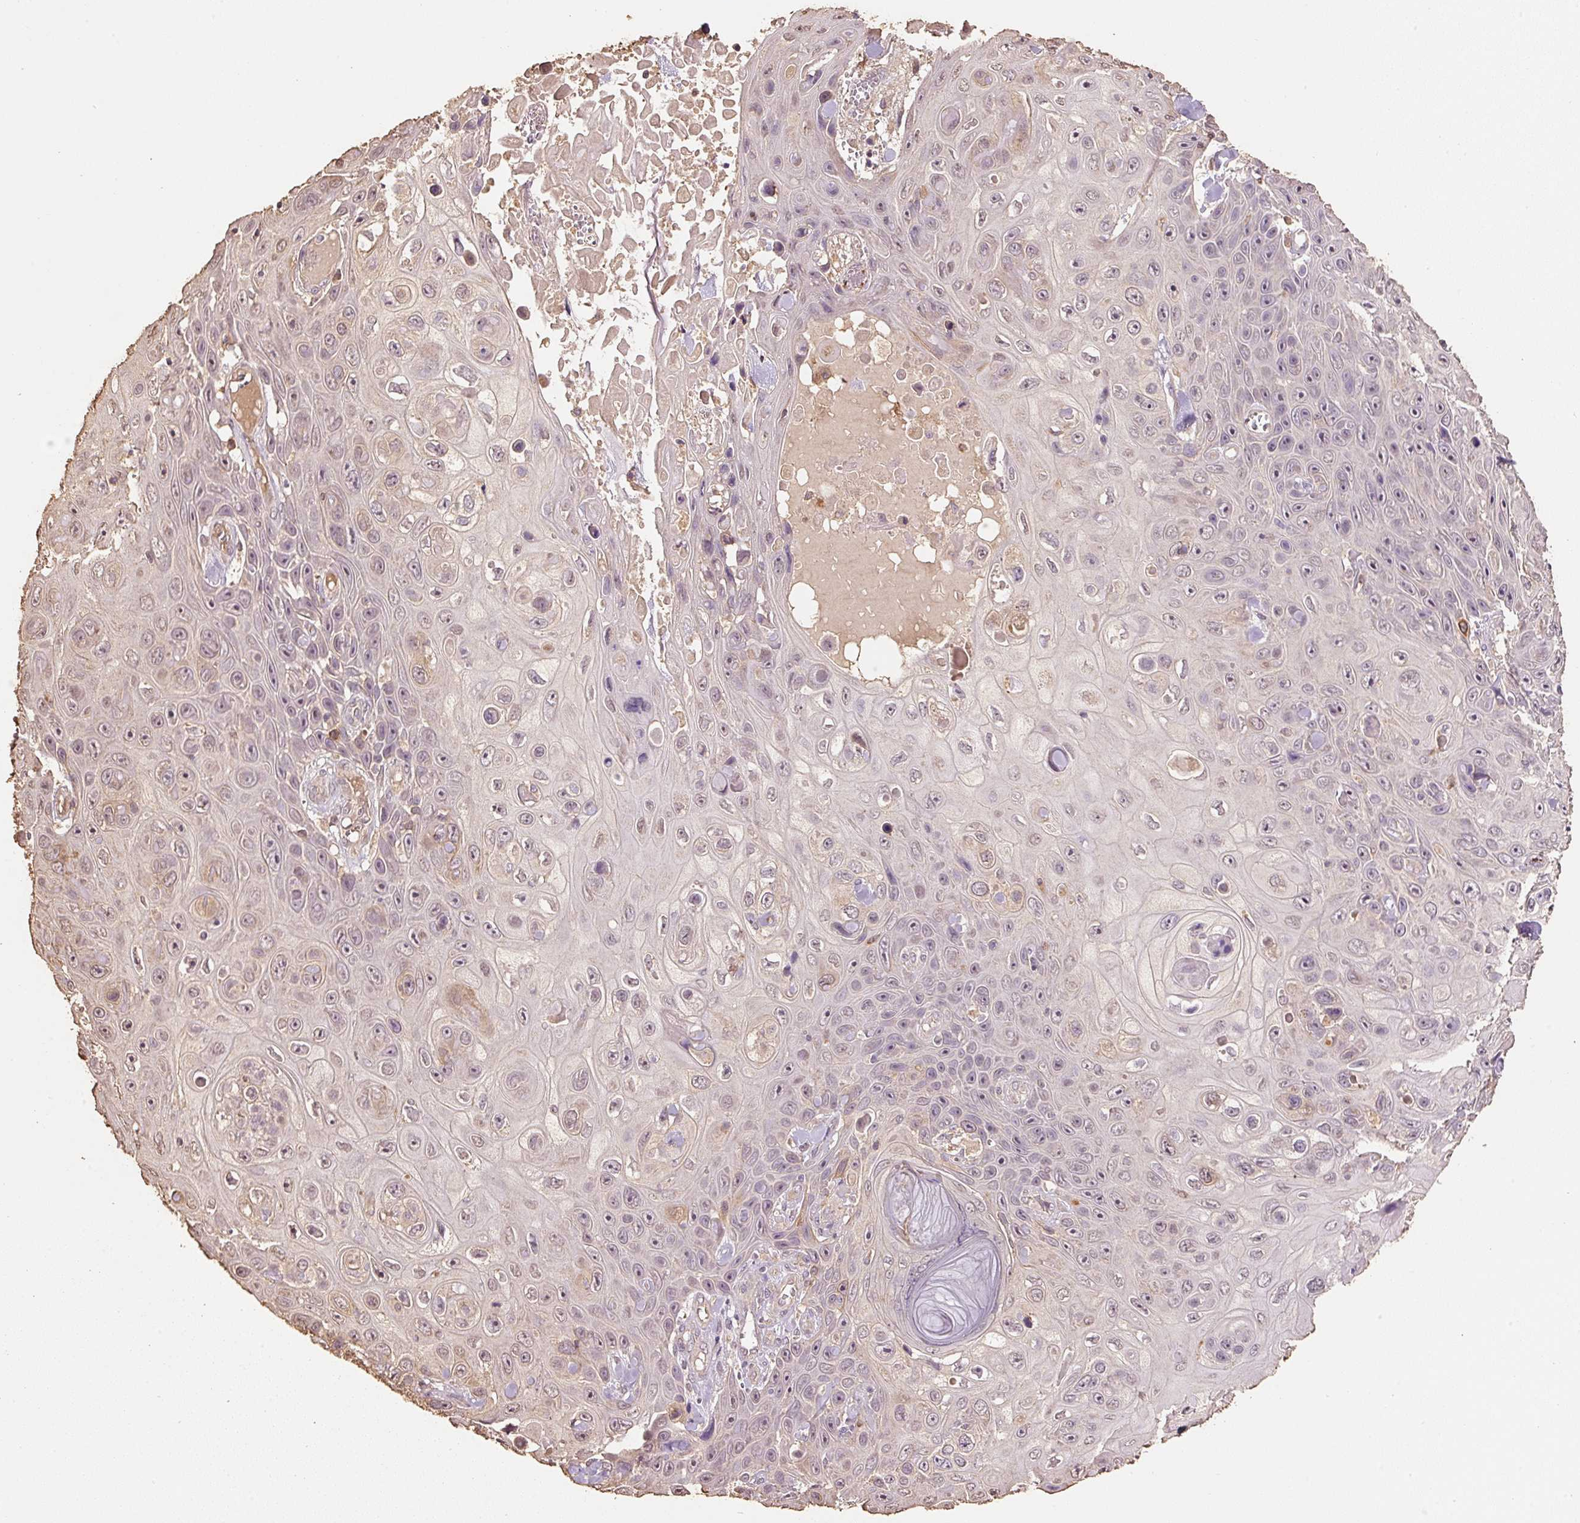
{"staining": {"intensity": "moderate", "quantity": "25%-75%", "location": "nuclear"}, "tissue": "skin cancer", "cell_type": "Tumor cells", "image_type": "cancer", "snomed": [{"axis": "morphology", "description": "Squamous cell carcinoma, NOS"}, {"axis": "topography", "description": "Skin"}], "caption": "Moderate nuclear positivity is identified in about 25%-75% of tumor cells in skin squamous cell carcinoma. (IHC, brightfield microscopy, high magnification).", "gene": "HERC2", "patient": {"sex": "male", "age": 82}}